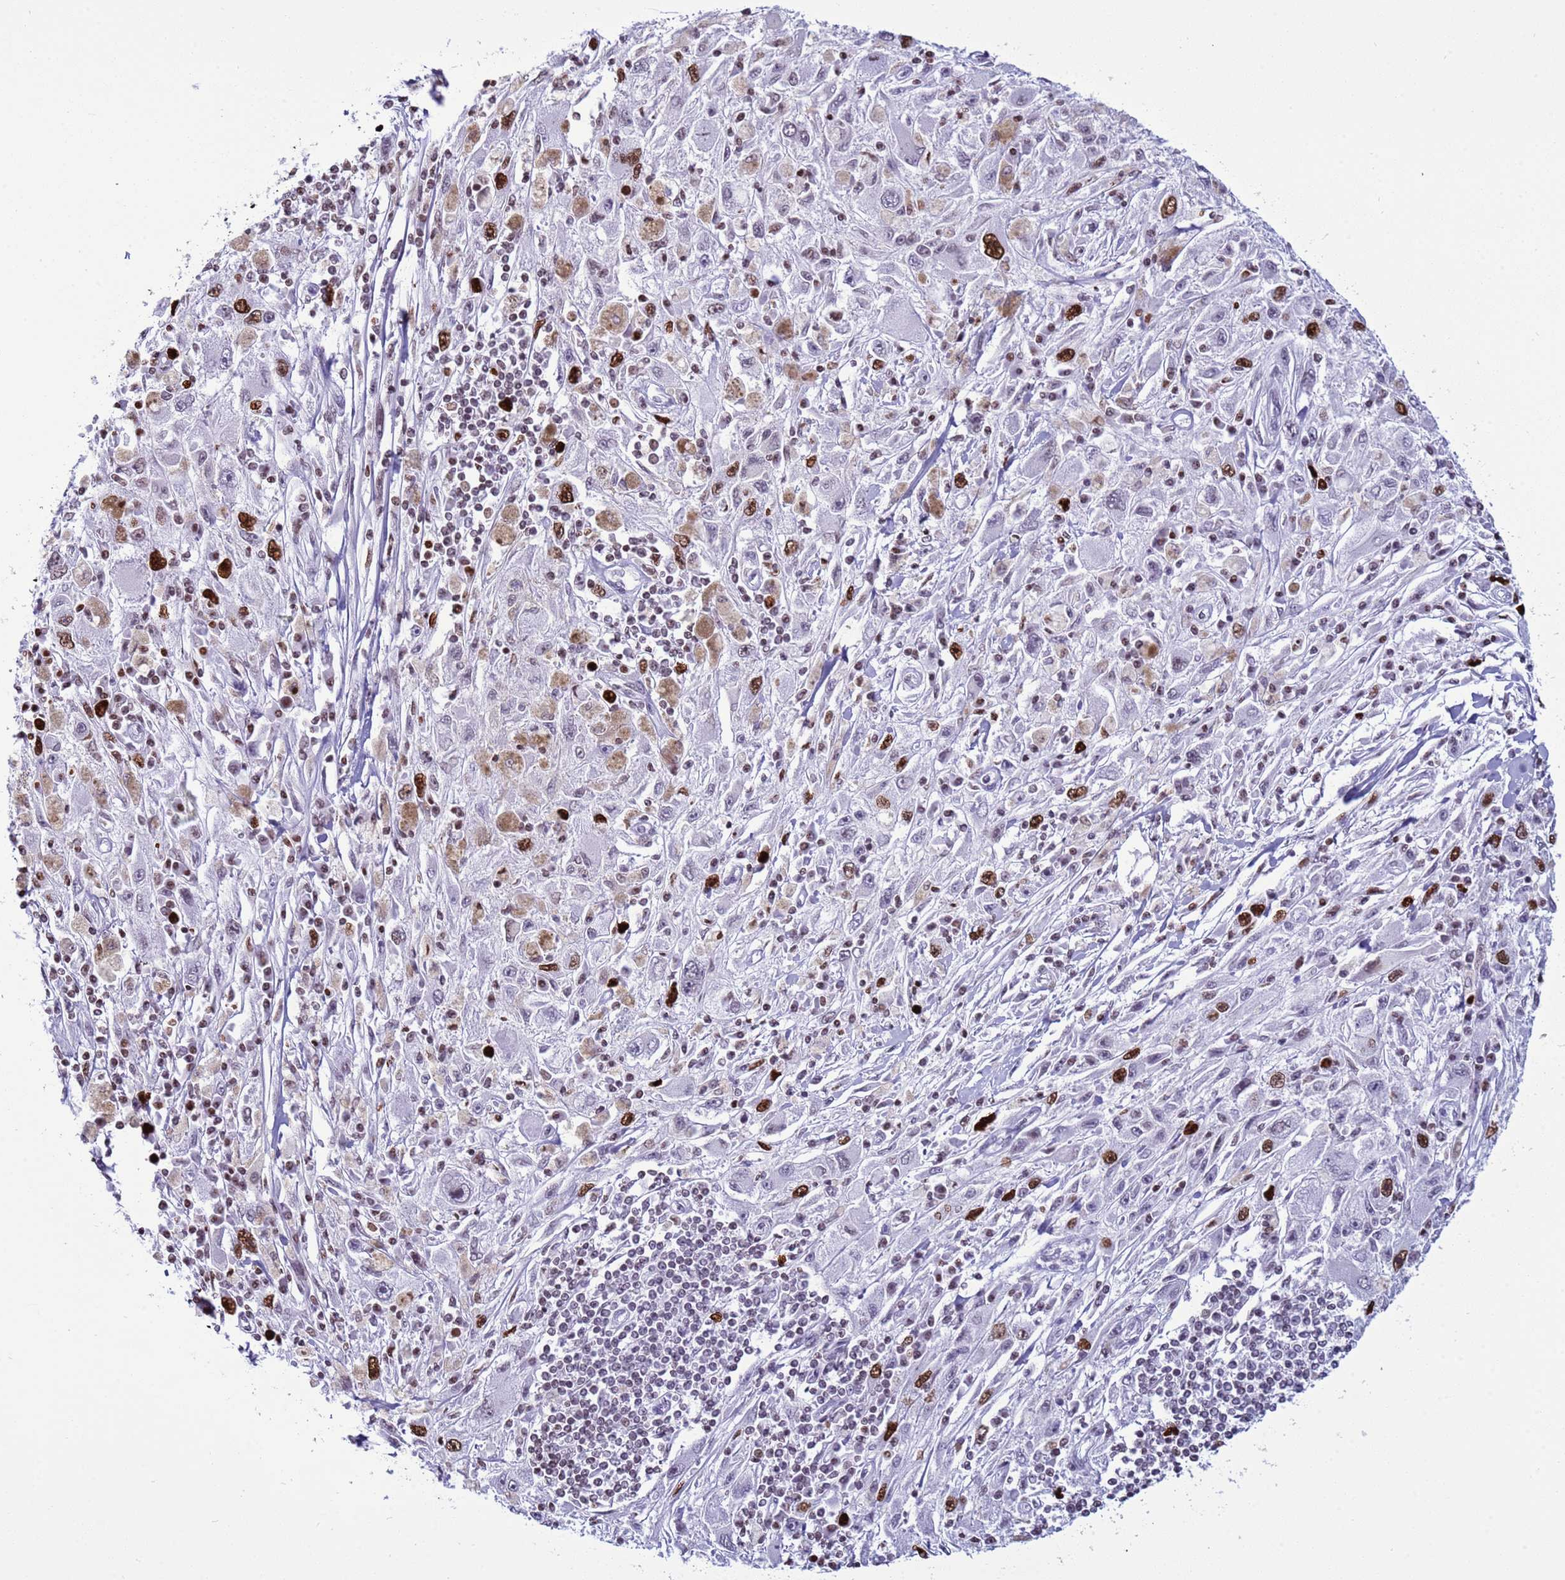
{"staining": {"intensity": "strong", "quantity": "<25%", "location": "nuclear"}, "tissue": "melanoma", "cell_type": "Tumor cells", "image_type": "cancer", "snomed": [{"axis": "morphology", "description": "Malignant melanoma, Metastatic site"}, {"axis": "topography", "description": "Skin"}], "caption": "A brown stain highlights strong nuclear expression of a protein in human malignant melanoma (metastatic site) tumor cells. (DAB IHC with brightfield microscopy, high magnification).", "gene": "H4C8", "patient": {"sex": "male", "age": 53}}